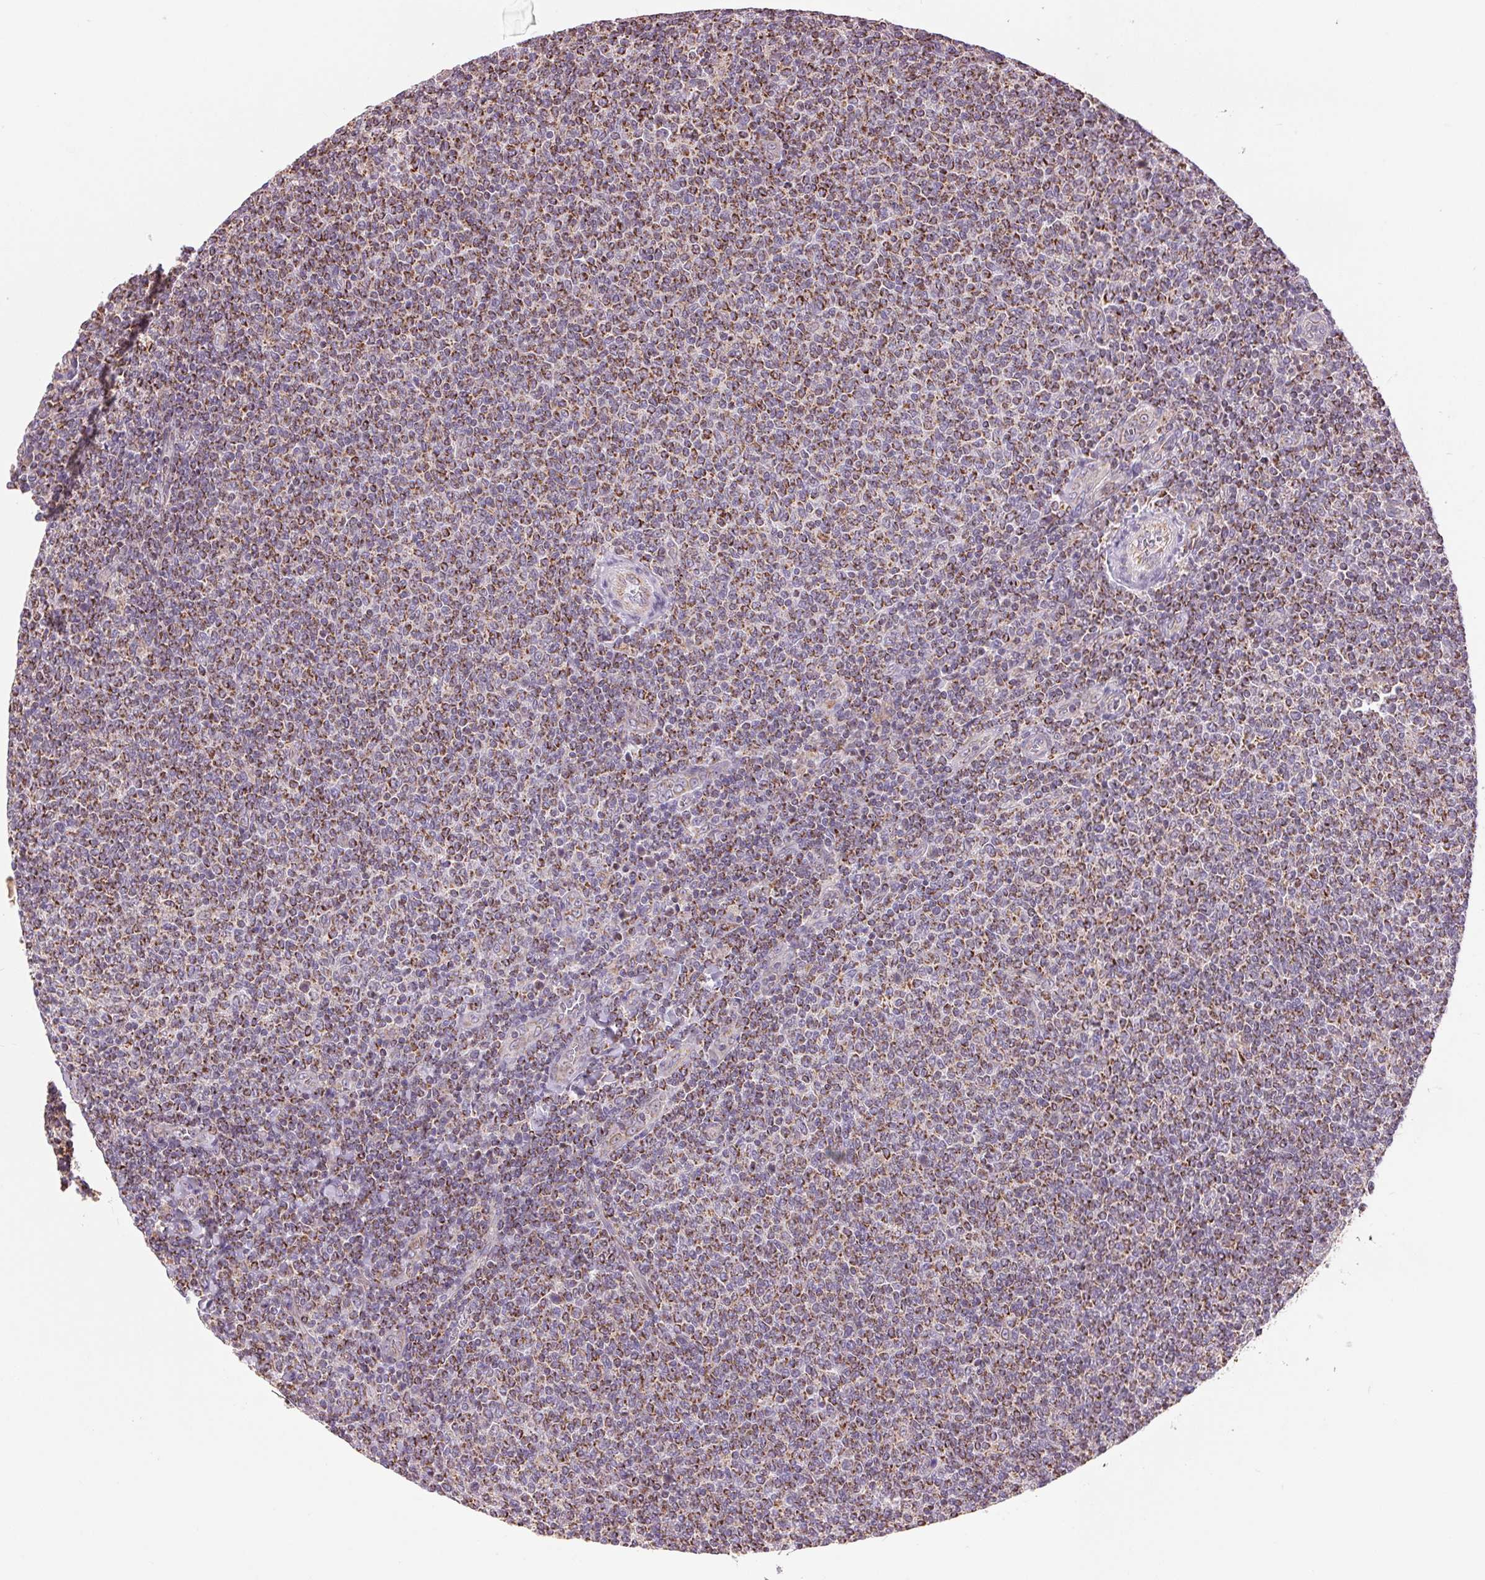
{"staining": {"intensity": "moderate", "quantity": "25%-75%", "location": "cytoplasmic/membranous"}, "tissue": "lymphoma", "cell_type": "Tumor cells", "image_type": "cancer", "snomed": [{"axis": "morphology", "description": "Malignant lymphoma, non-Hodgkin's type, Low grade"}, {"axis": "topography", "description": "Lymph node"}], "caption": "This histopathology image exhibits immunohistochemistry staining of human malignant lymphoma, non-Hodgkin's type (low-grade), with medium moderate cytoplasmic/membranous staining in approximately 25%-75% of tumor cells.", "gene": "DGUOK", "patient": {"sex": "male", "age": 52}}